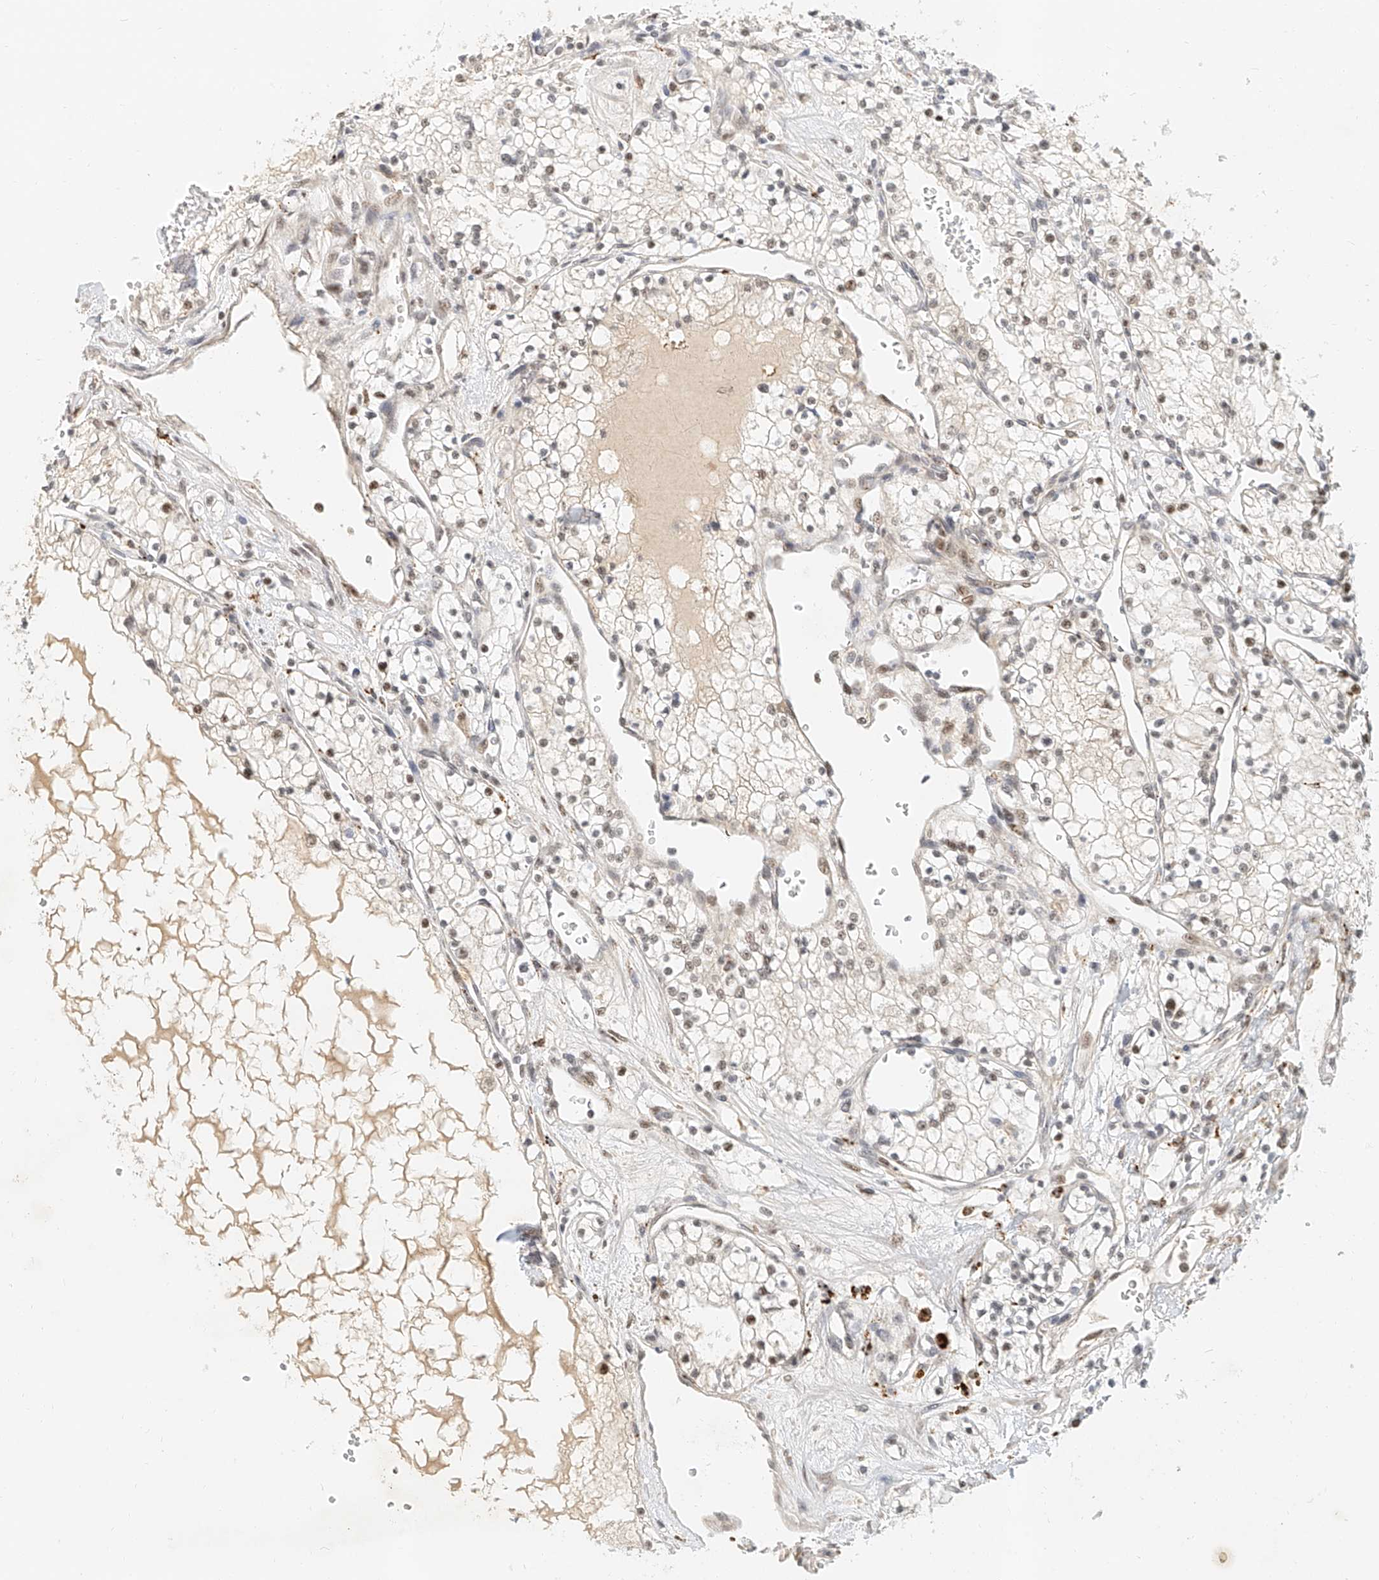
{"staining": {"intensity": "moderate", "quantity": "25%-75%", "location": "nuclear"}, "tissue": "renal cancer", "cell_type": "Tumor cells", "image_type": "cancer", "snomed": [{"axis": "morphology", "description": "Normal tissue, NOS"}, {"axis": "morphology", "description": "Adenocarcinoma, NOS"}, {"axis": "topography", "description": "Kidney"}], "caption": "Protein expression analysis of human renal cancer (adenocarcinoma) reveals moderate nuclear positivity in approximately 25%-75% of tumor cells.", "gene": "CXorf58", "patient": {"sex": "male", "age": 68}}